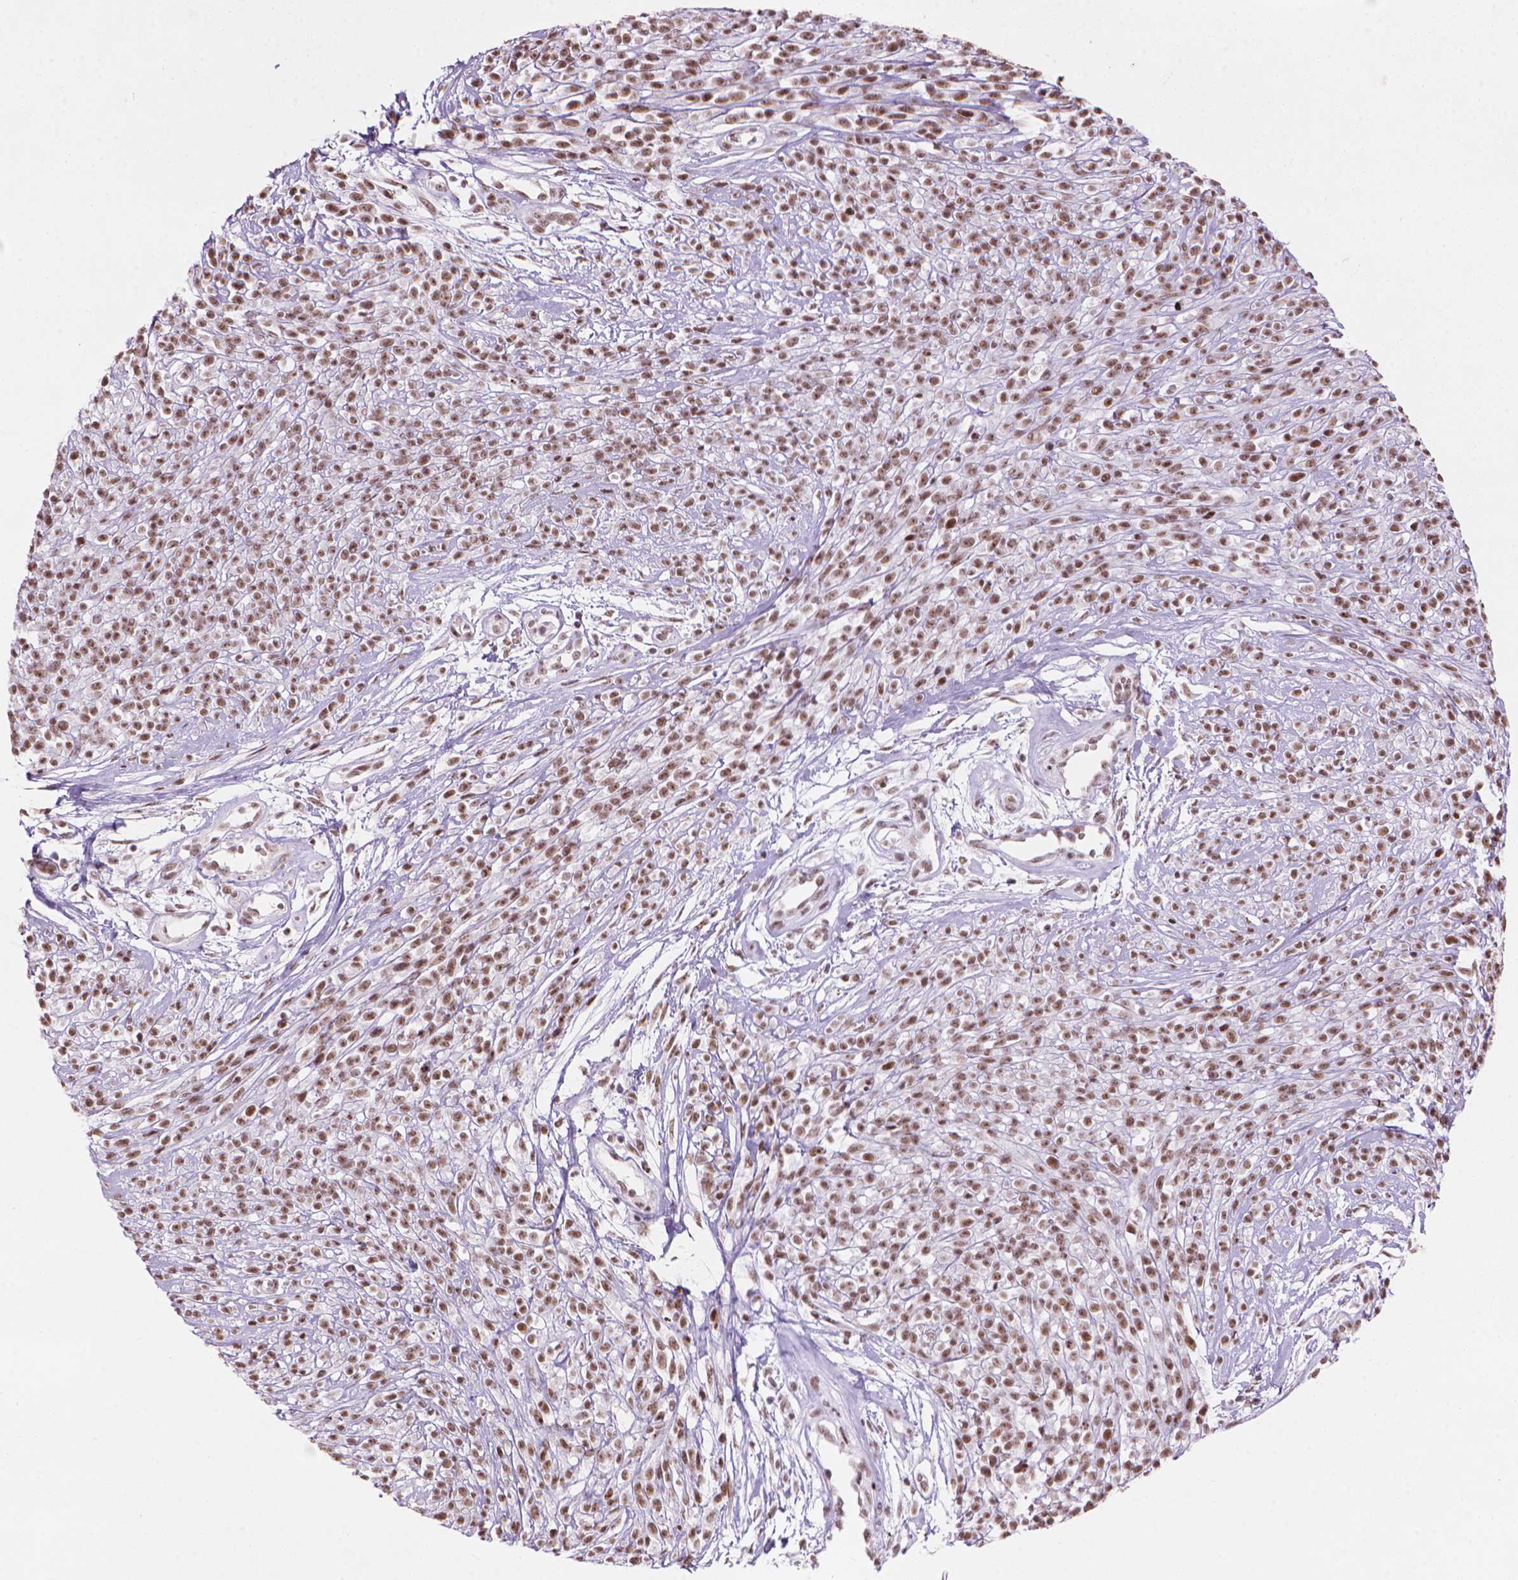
{"staining": {"intensity": "strong", "quantity": ">75%", "location": "nuclear"}, "tissue": "melanoma", "cell_type": "Tumor cells", "image_type": "cancer", "snomed": [{"axis": "morphology", "description": "Malignant melanoma, NOS"}, {"axis": "topography", "description": "Skin"}, {"axis": "topography", "description": "Skin of trunk"}], "caption": "Human malignant melanoma stained with a protein marker demonstrates strong staining in tumor cells.", "gene": "HES7", "patient": {"sex": "male", "age": 74}}